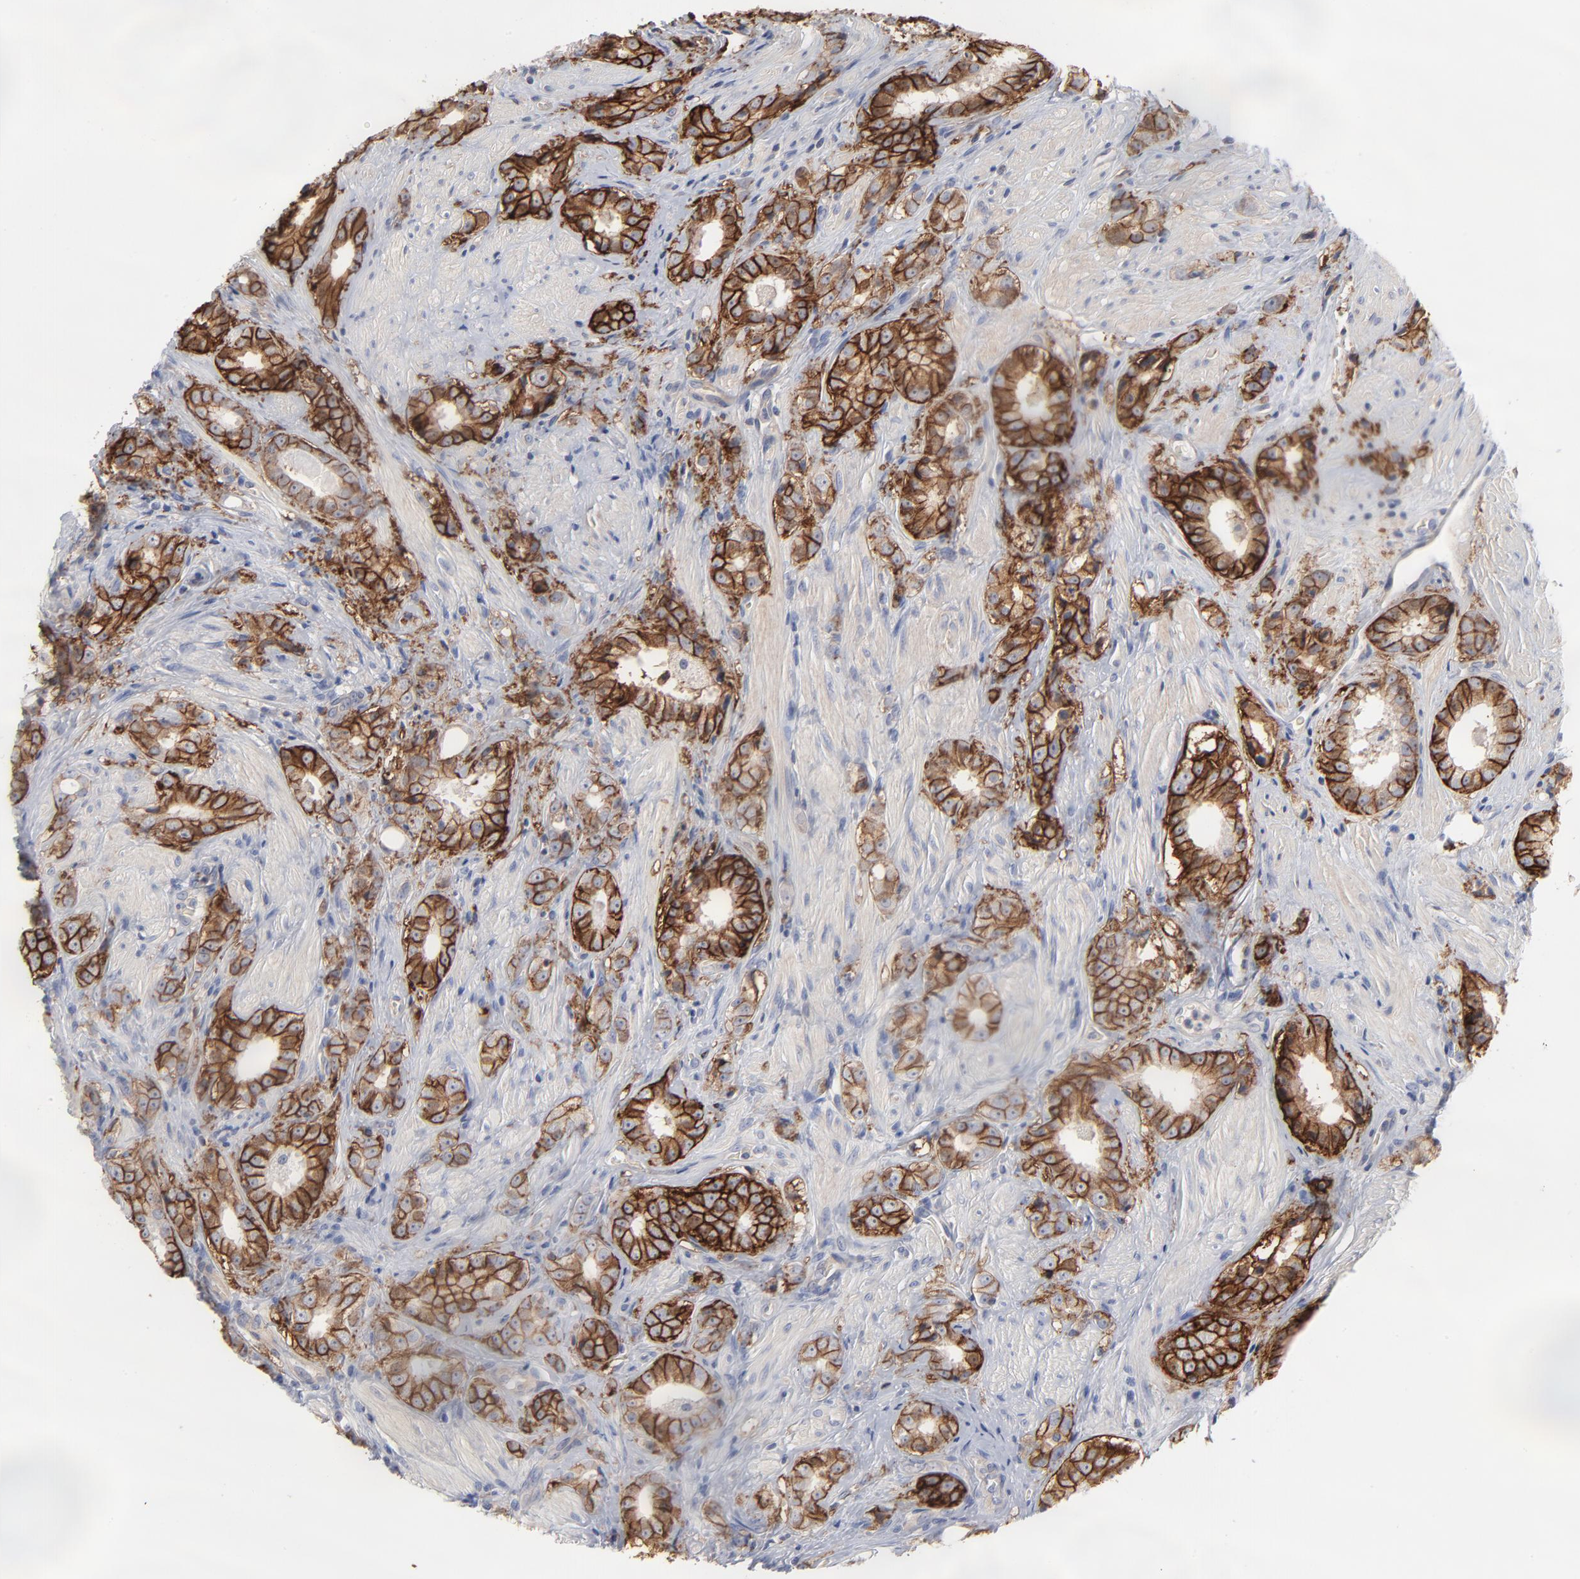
{"staining": {"intensity": "strong", "quantity": ">75%", "location": "cytoplasmic/membranous"}, "tissue": "prostate cancer", "cell_type": "Tumor cells", "image_type": "cancer", "snomed": [{"axis": "morphology", "description": "Adenocarcinoma, Medium grade"}, {"axis": "topography", "description": "Prostate"}], "caption": "Brown immunohistochemical staining in prostate medium-grade adenocarcinoma exhibits strong cytoplasmic/membranous staining in about >75% of tumor cells.", "gene": "SLC16A1", "patient": {"sex": "male", "age": 53}}